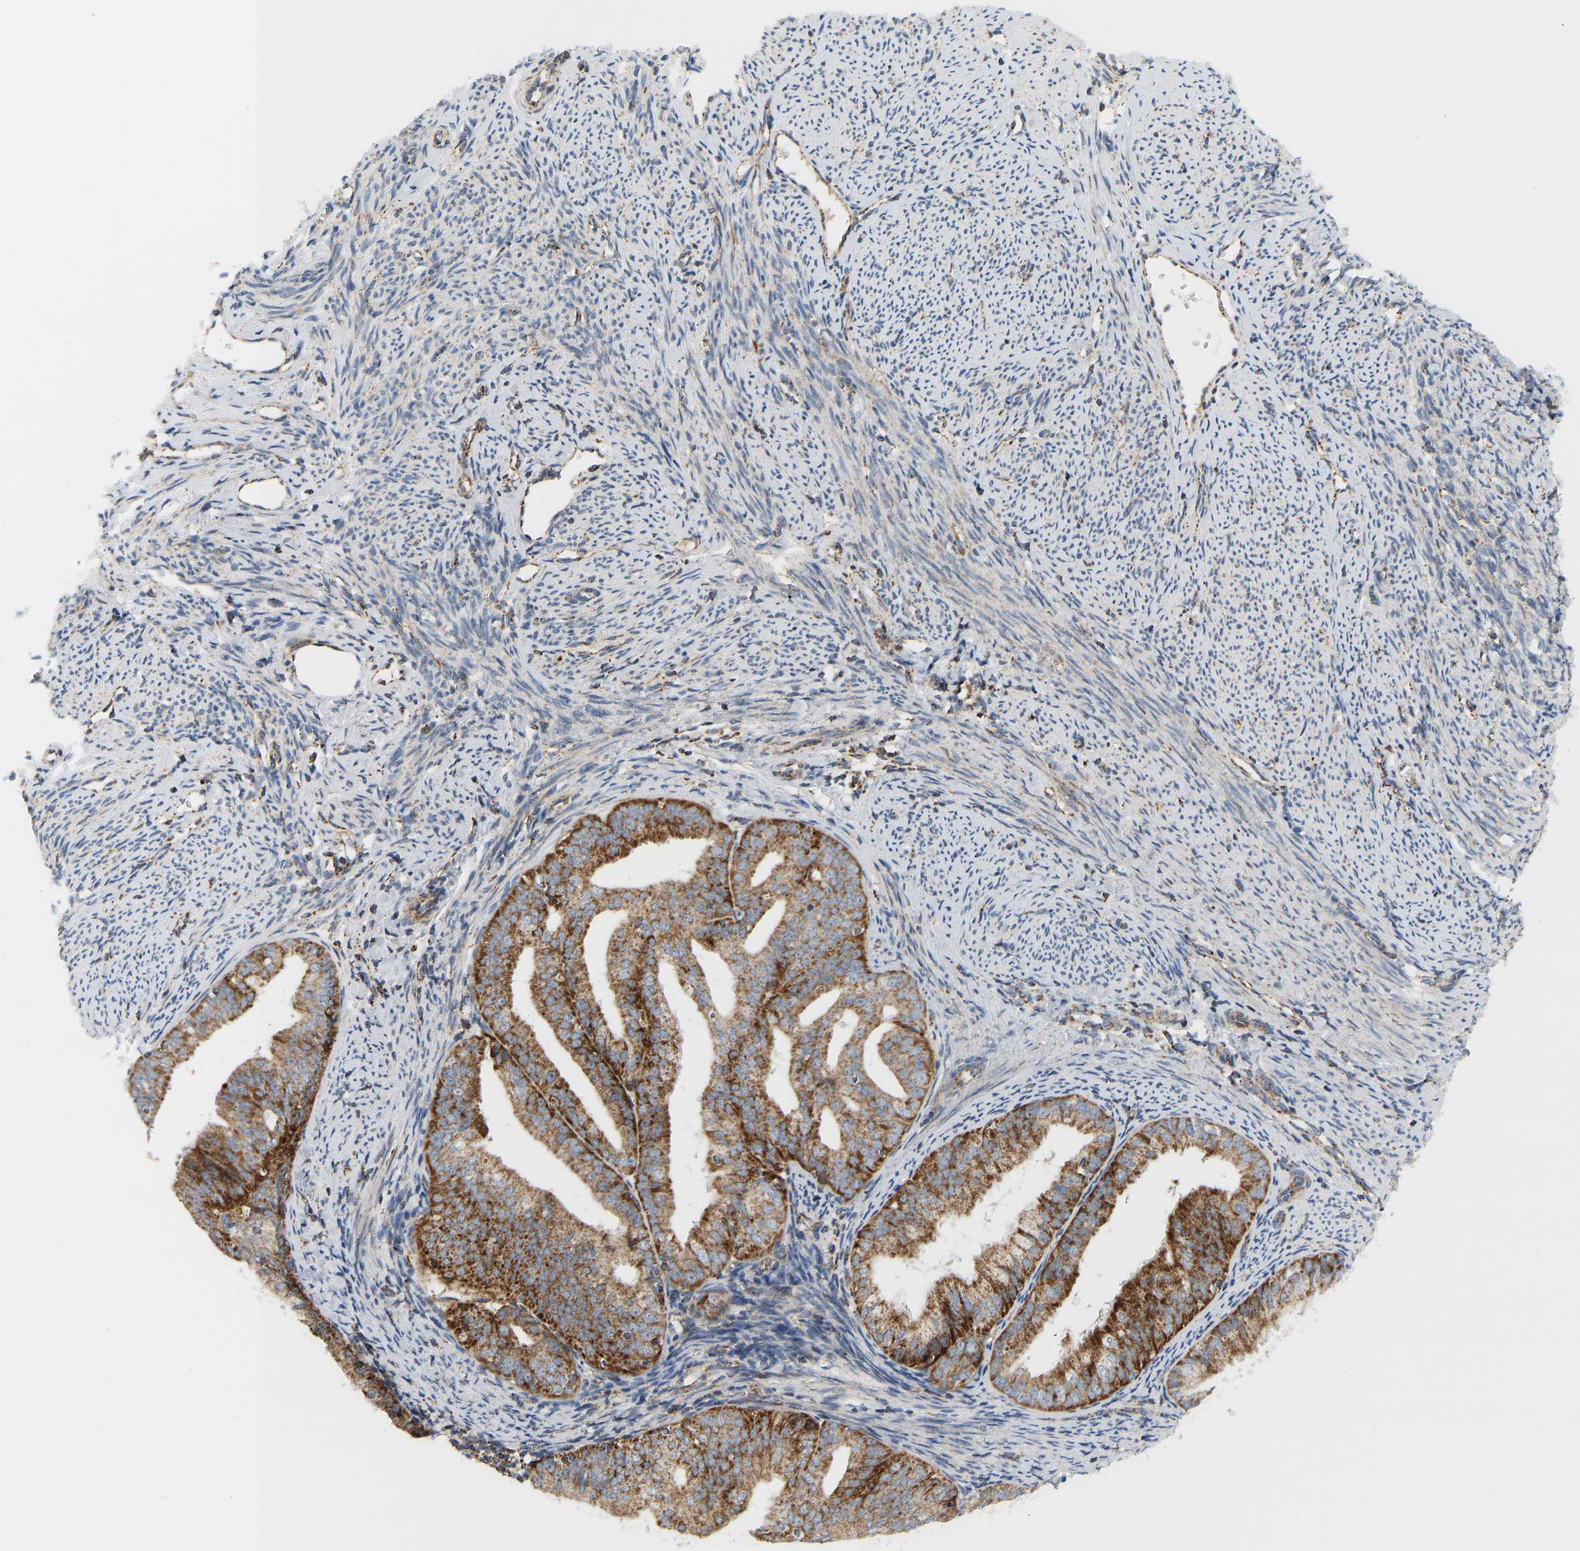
{"staining": {"intensity": "strong", "quantity": ">75%", "location": "cytoplasmic/membranous"}, "tissue": "endometrial cancer", "cell_type": "Tumor cells", "image_type": "cancer", "snomed": [{"axis": "morphology", "description": "Adenocarcinoma, NOS"}, {"axis": "topography", "description": "Endometrium"}], "caption": "Protein staining shows strong cytoplasmic/membranous positivity in about >75% of tumor cells in endometrial adenocarcinoma.", "gene": "GPSM2", "patient": {"sex": "female", "age": 63}}